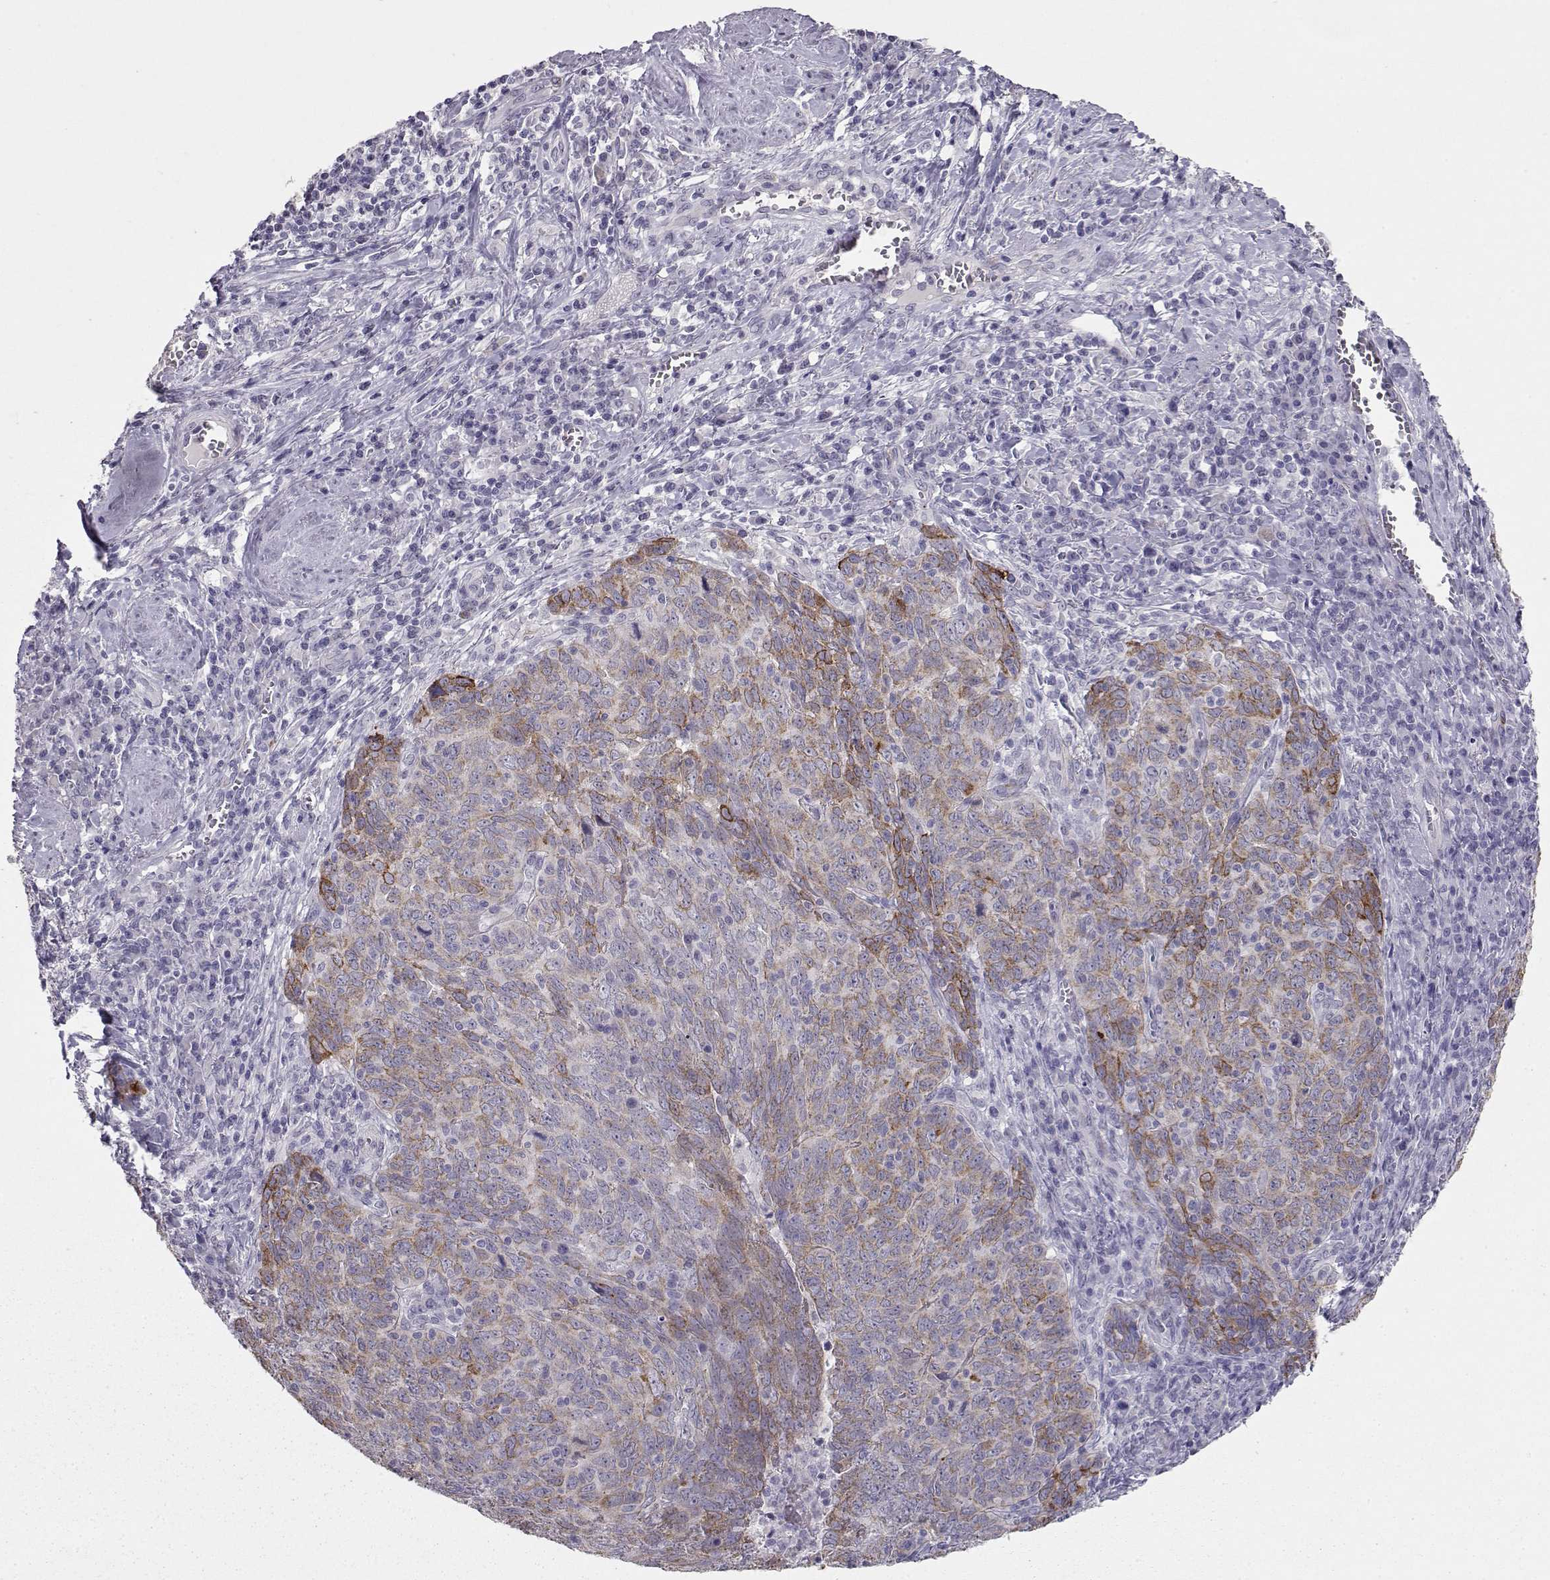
{"staining": {"intensity": "strong", "quantity": "<25%", "location": "cytoplasmic/membranous"}, "tissue": "skin cancer", "cell_type": "Tumor cells", "image_type": "cancer", "snomed": [{"axis": "morphology", "description": "Squamous cell carcinoma, NOS"}, {"axis": "topography", "description": "Skin"}, {"axis": "topography", "description": "Anal"}], "caption": "Tumor cells display strong cytoplasmic/membranous staining in about <25% of cells in squamous cell carcinoma (skin). The protein is shown in brown color, while the nuclei are stained blue.", "gene": "LAMB3", "patient": {"sex": "female", "age": 51}}